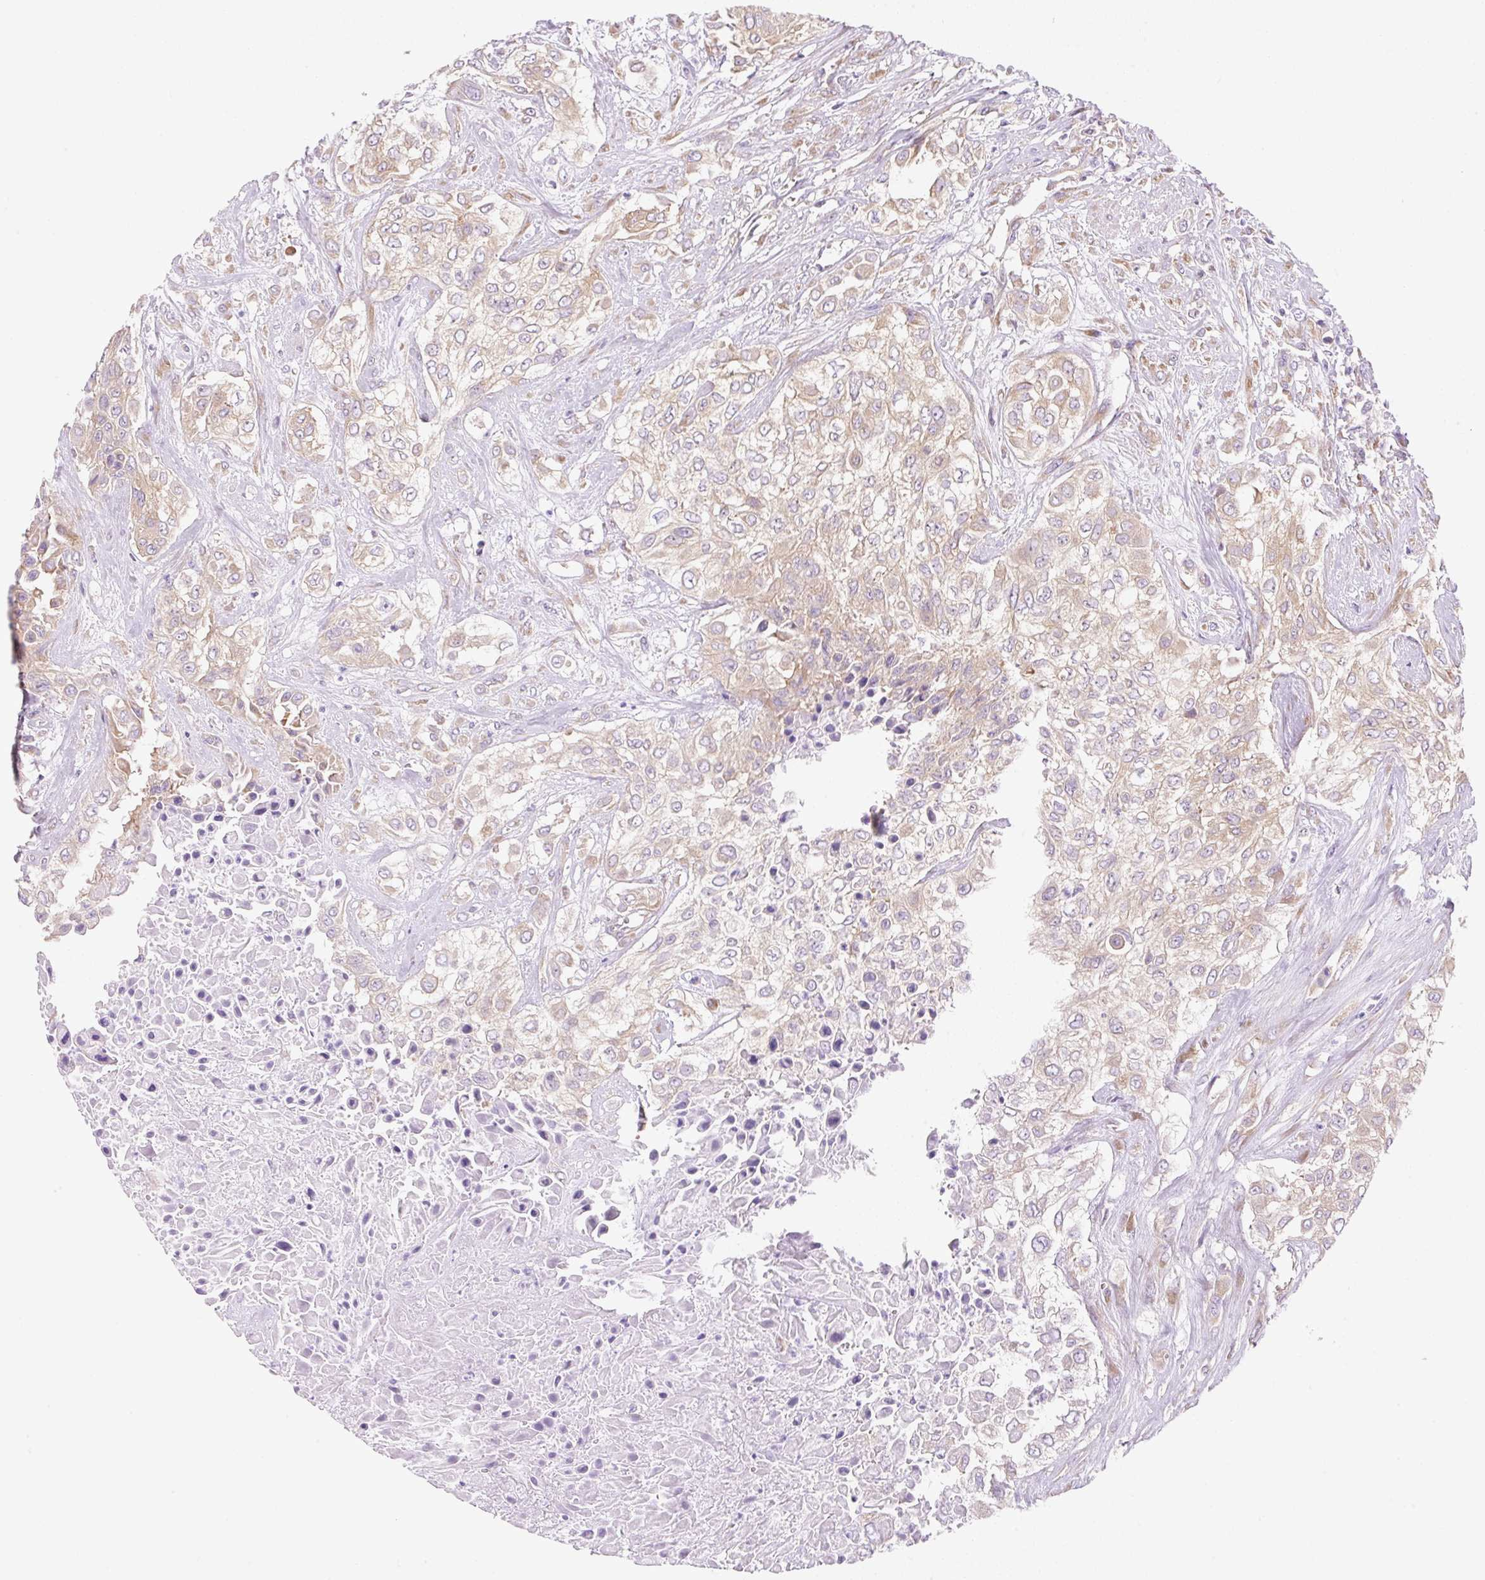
{"staining": {"intensity": "weak", "quantity": ">75%", "location": "cytoplasmic/membranous"}, "tissue": "urothelial cancer", "cell_type": "Tumor cells", "image_type": "cancer", "snomed": [{"axis": "morphology", "description": "Urothelial carcinoma, High grade"}, {"axis": "topography", "description": "Urinary bladder"}], "caption": "IHC (DAB (3,3'-diaminobenzidine)) staining of human high-grade urothelial carcinoma reveals weak cytoplasmic/membranous protein positivity in about >75% of tumor cells.", "gene": "RPL18A", "patient": {"sex": "male", "age": 57}}